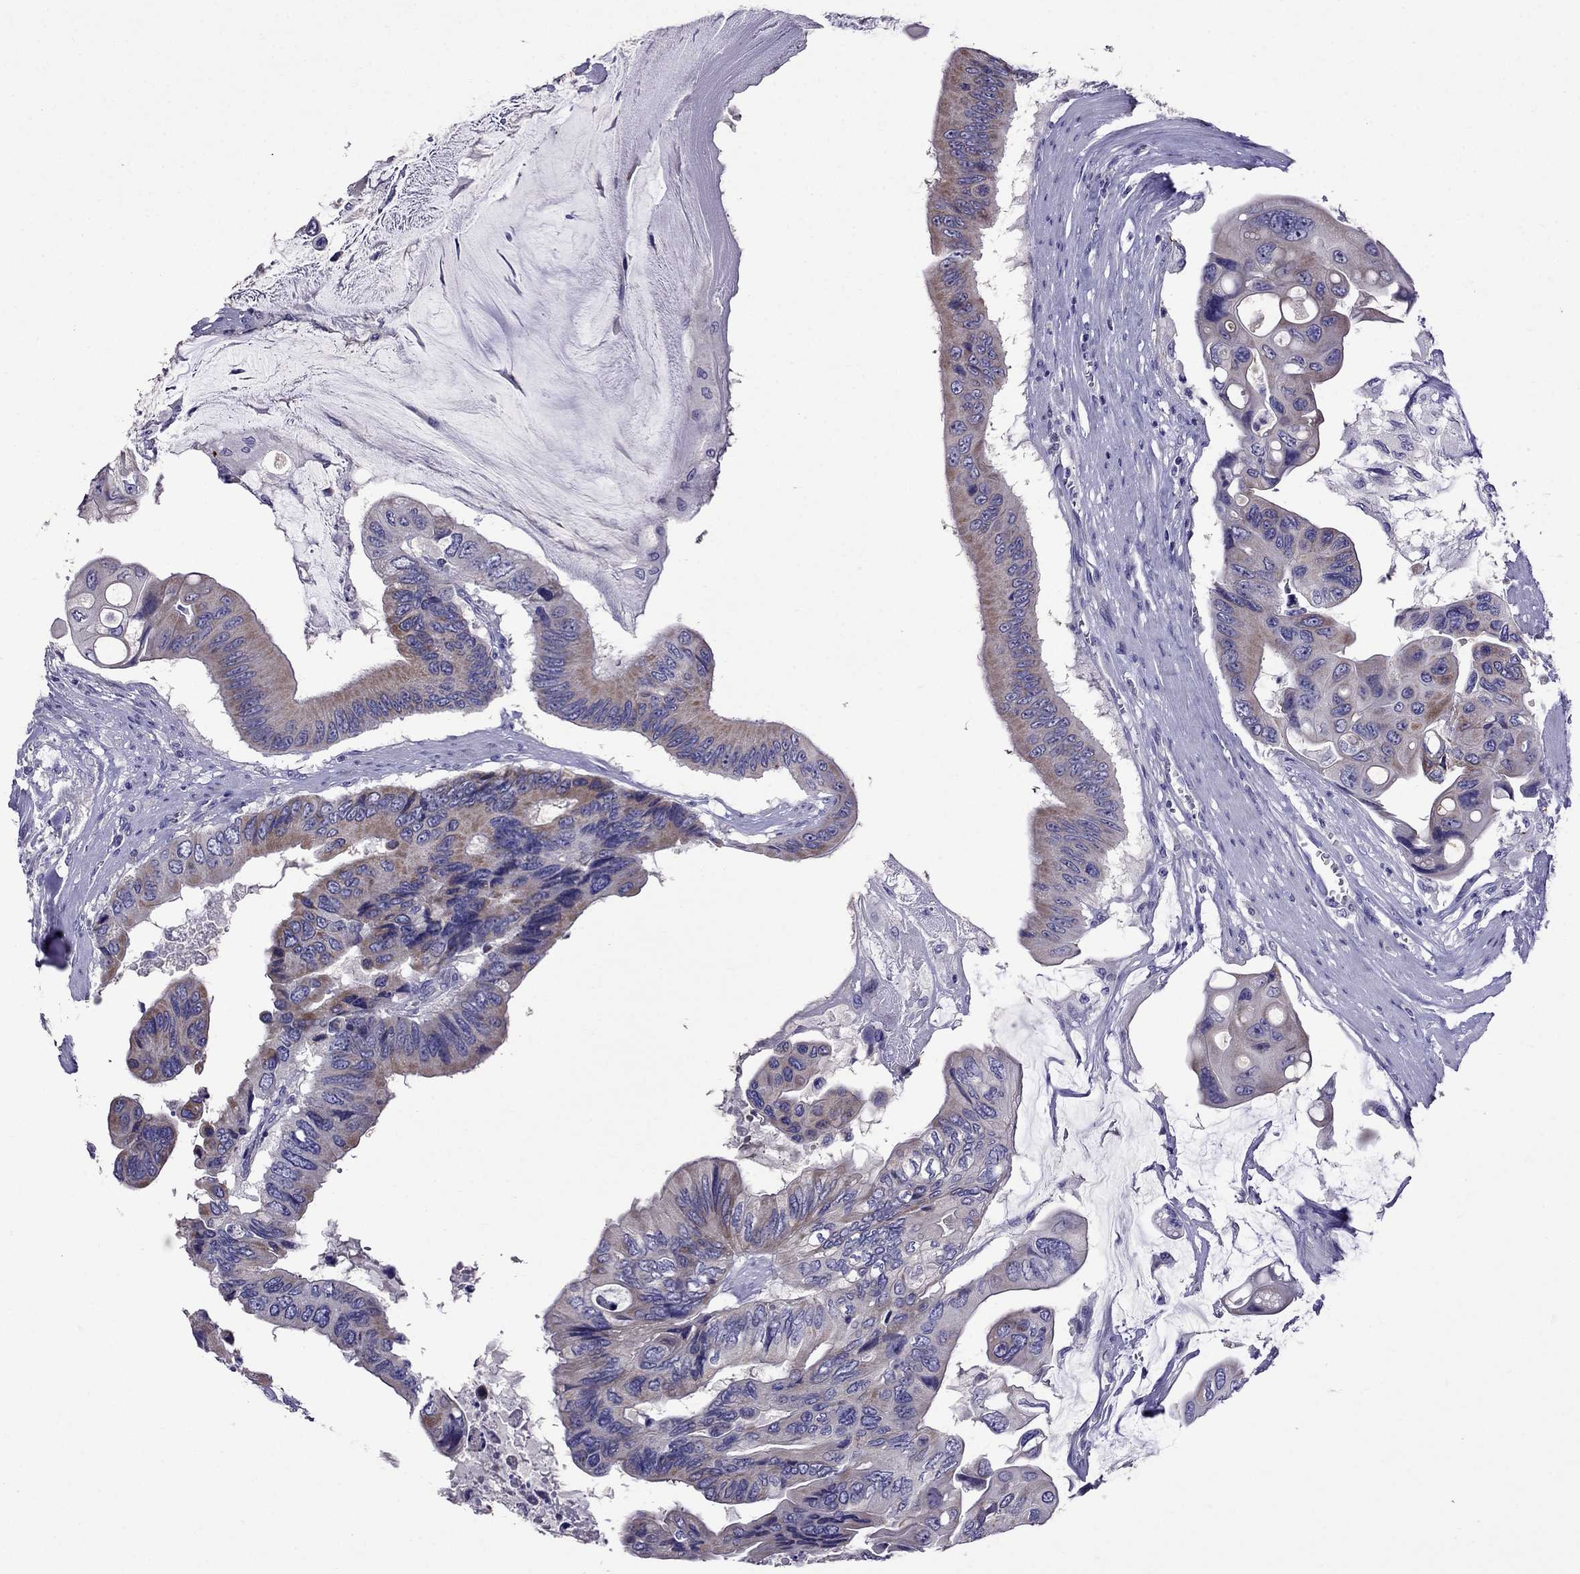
{"staining": {"intensity": "moderate", "quantity": "25%-75%", "location": "cytoplasmic/membranous"}, "tissue": "colorectal cancer", "cell_type": "Tumor cells", "image_type": "cancer", "snomed": [{"axis": "morphology", "description": "Adenocarcinoma, NOS"}, {"axis": "topography", "description": "Rectum"}], "caption": "Colorectal adenocarcinoma tissue reveals moderate cytoplasmic/membranous expression in about 25%-75% of tumor cells, visualized by immunohistochemistry.", "gene": "OXCT2", "patient": {"sex": "male", "age": 63}}